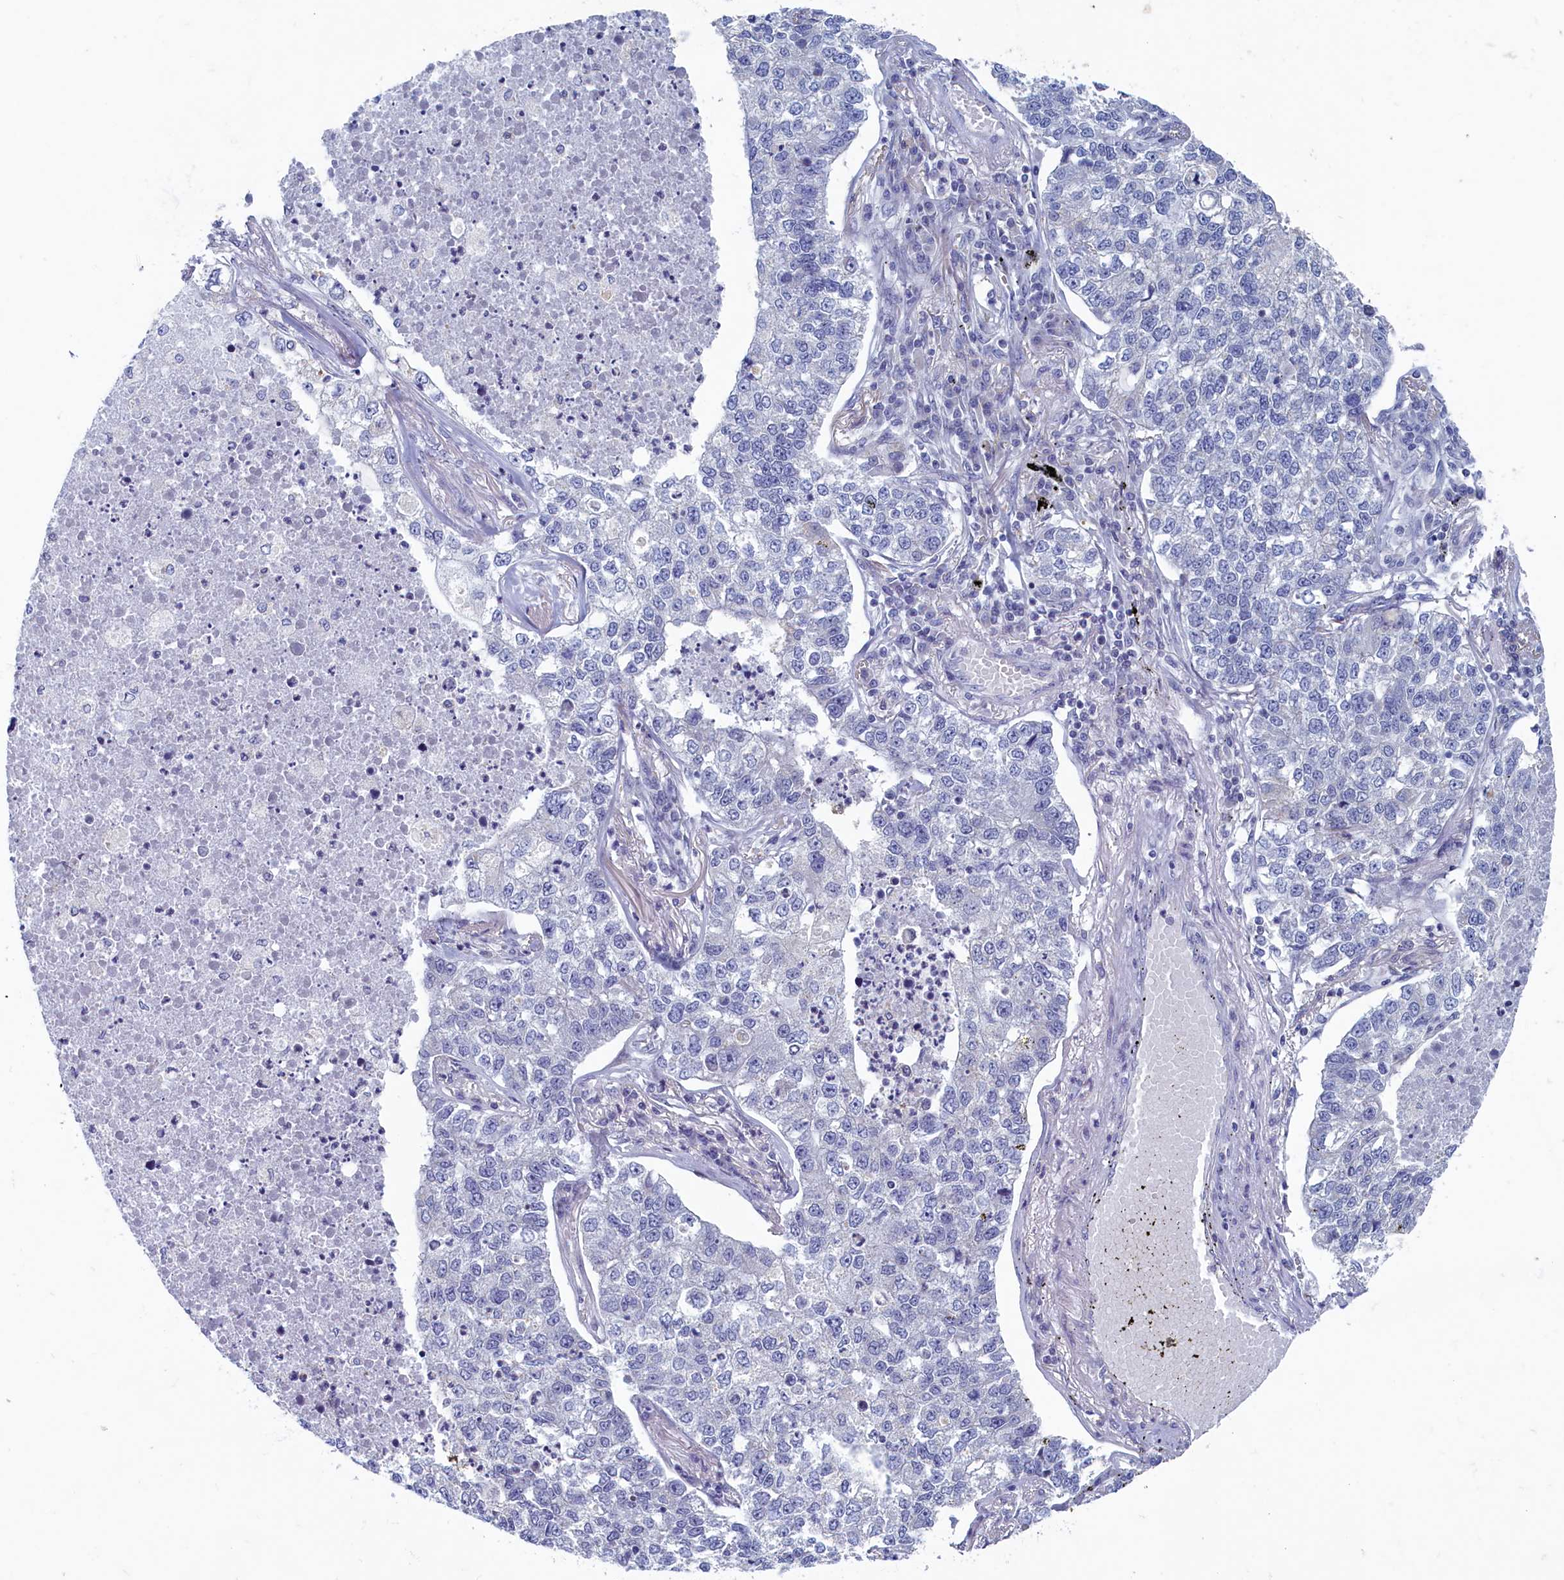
{"staining": {"intensity": "negative", "quantity": "none", "location": "none"}, "tissue": "lung cancer", "cell_type": "Tumor cells", "image_type": "cancer", "snomed": [{"axis": "morphology", "description": "Adenocarcinoma, NOS"}, {"axis": "topography", "description": "Lung"}], "caption": "This is an IHC micrograph of lung cancer. There is no positivity in tumor cells.", "gene": "WDR76", "patient": {"sex": "male", "age": 49}}